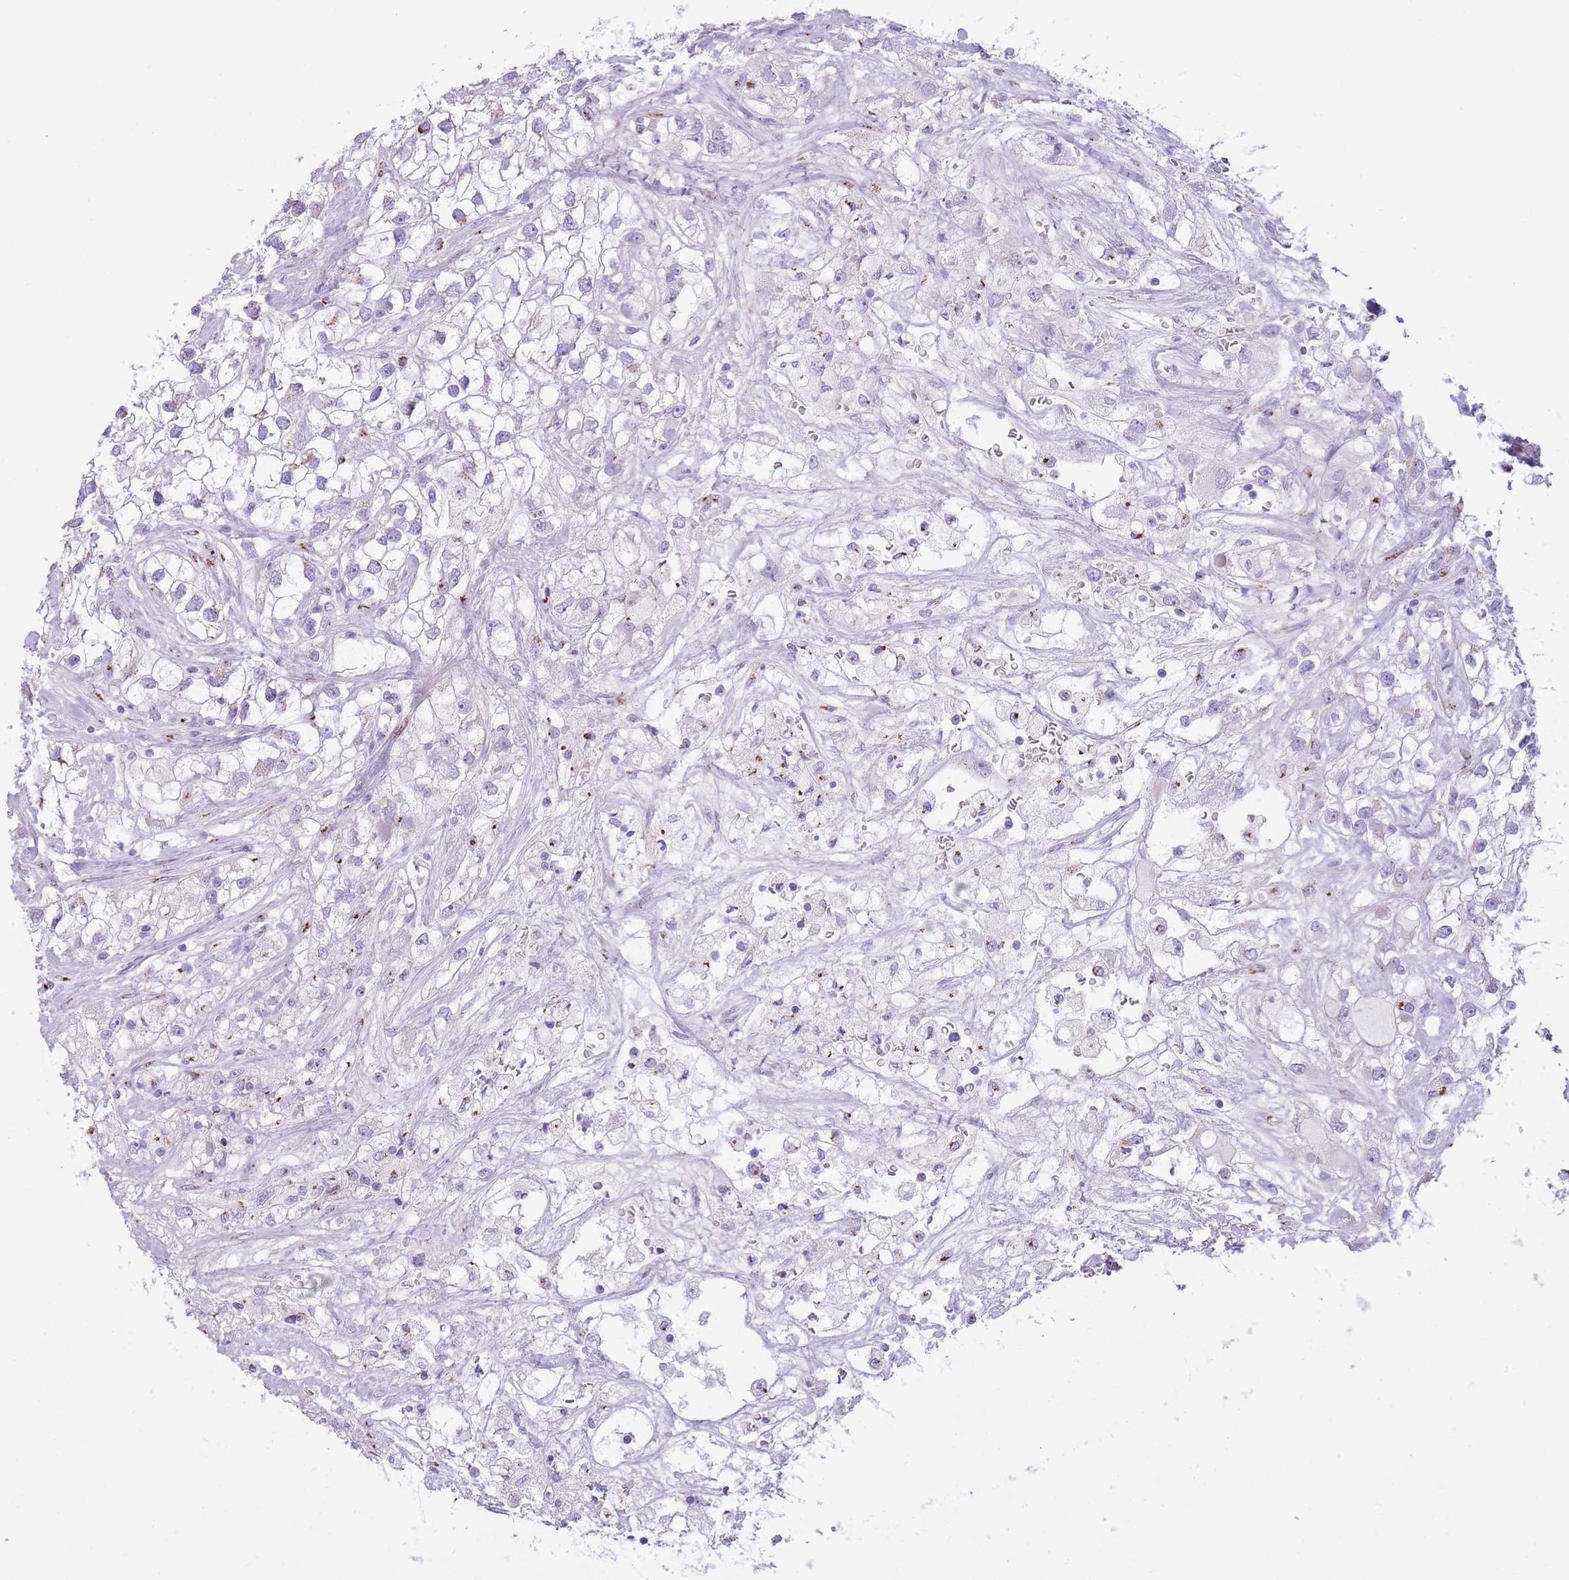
{"staining": {"intensity": "moderate", "quantity": "<25%", "location": "cytoplasmic/membranous"}, "tissue": "renal cancer", "cell_type": "Tumor cells", "image_type": "cancer", "snomed": [{"axis": "morphology", "description": "Adenocarcinoma, NOS"}, {"axis": "topography", "description": "Kidney"}], "caption": "The photomicrograph shows staining of renal cancer, revealing moderate cytoplasmic/membranous protein staining (brown color) within tumor cells.", "gene": "B4GALT2", "patient": {"sex": "male", "age": 59}}